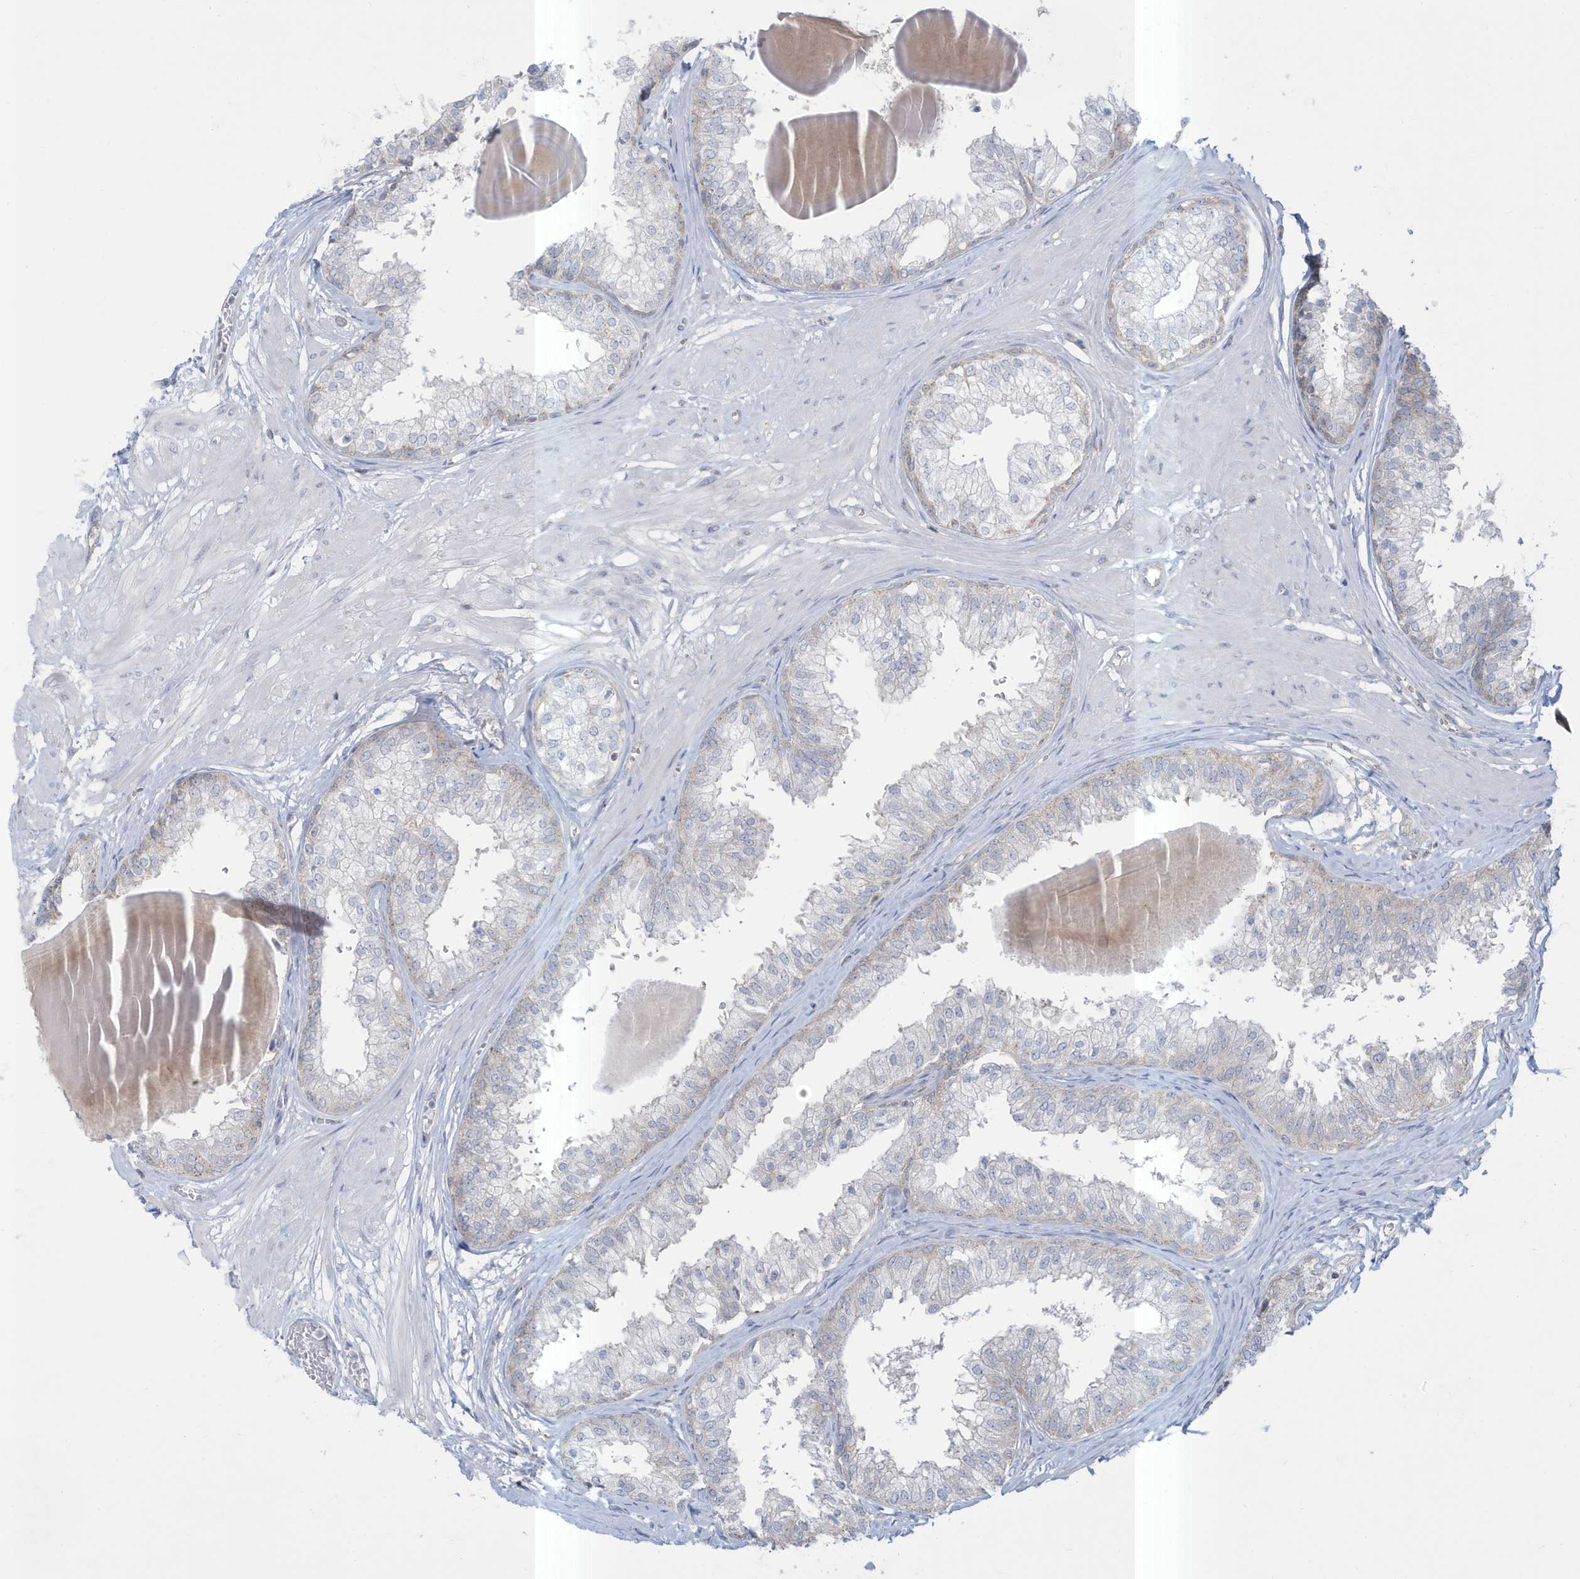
{"staining": {"intensity": "negative", "quantity": "none", "location": "none"}, "tissue": "prostate", "cell_type": "Glandular cells", "image_type": "normal", "snomed": [{"axis": "morphology", "description": "Normal tissue, NOS"}, {"axis": "topography", "description": "Prostate"}], "caption": "Glandular cells are negative for brown protein staining in unremarkable prostate.", "gene": "SLAMF9", "patient": {"sex": "male", "age": 48}}